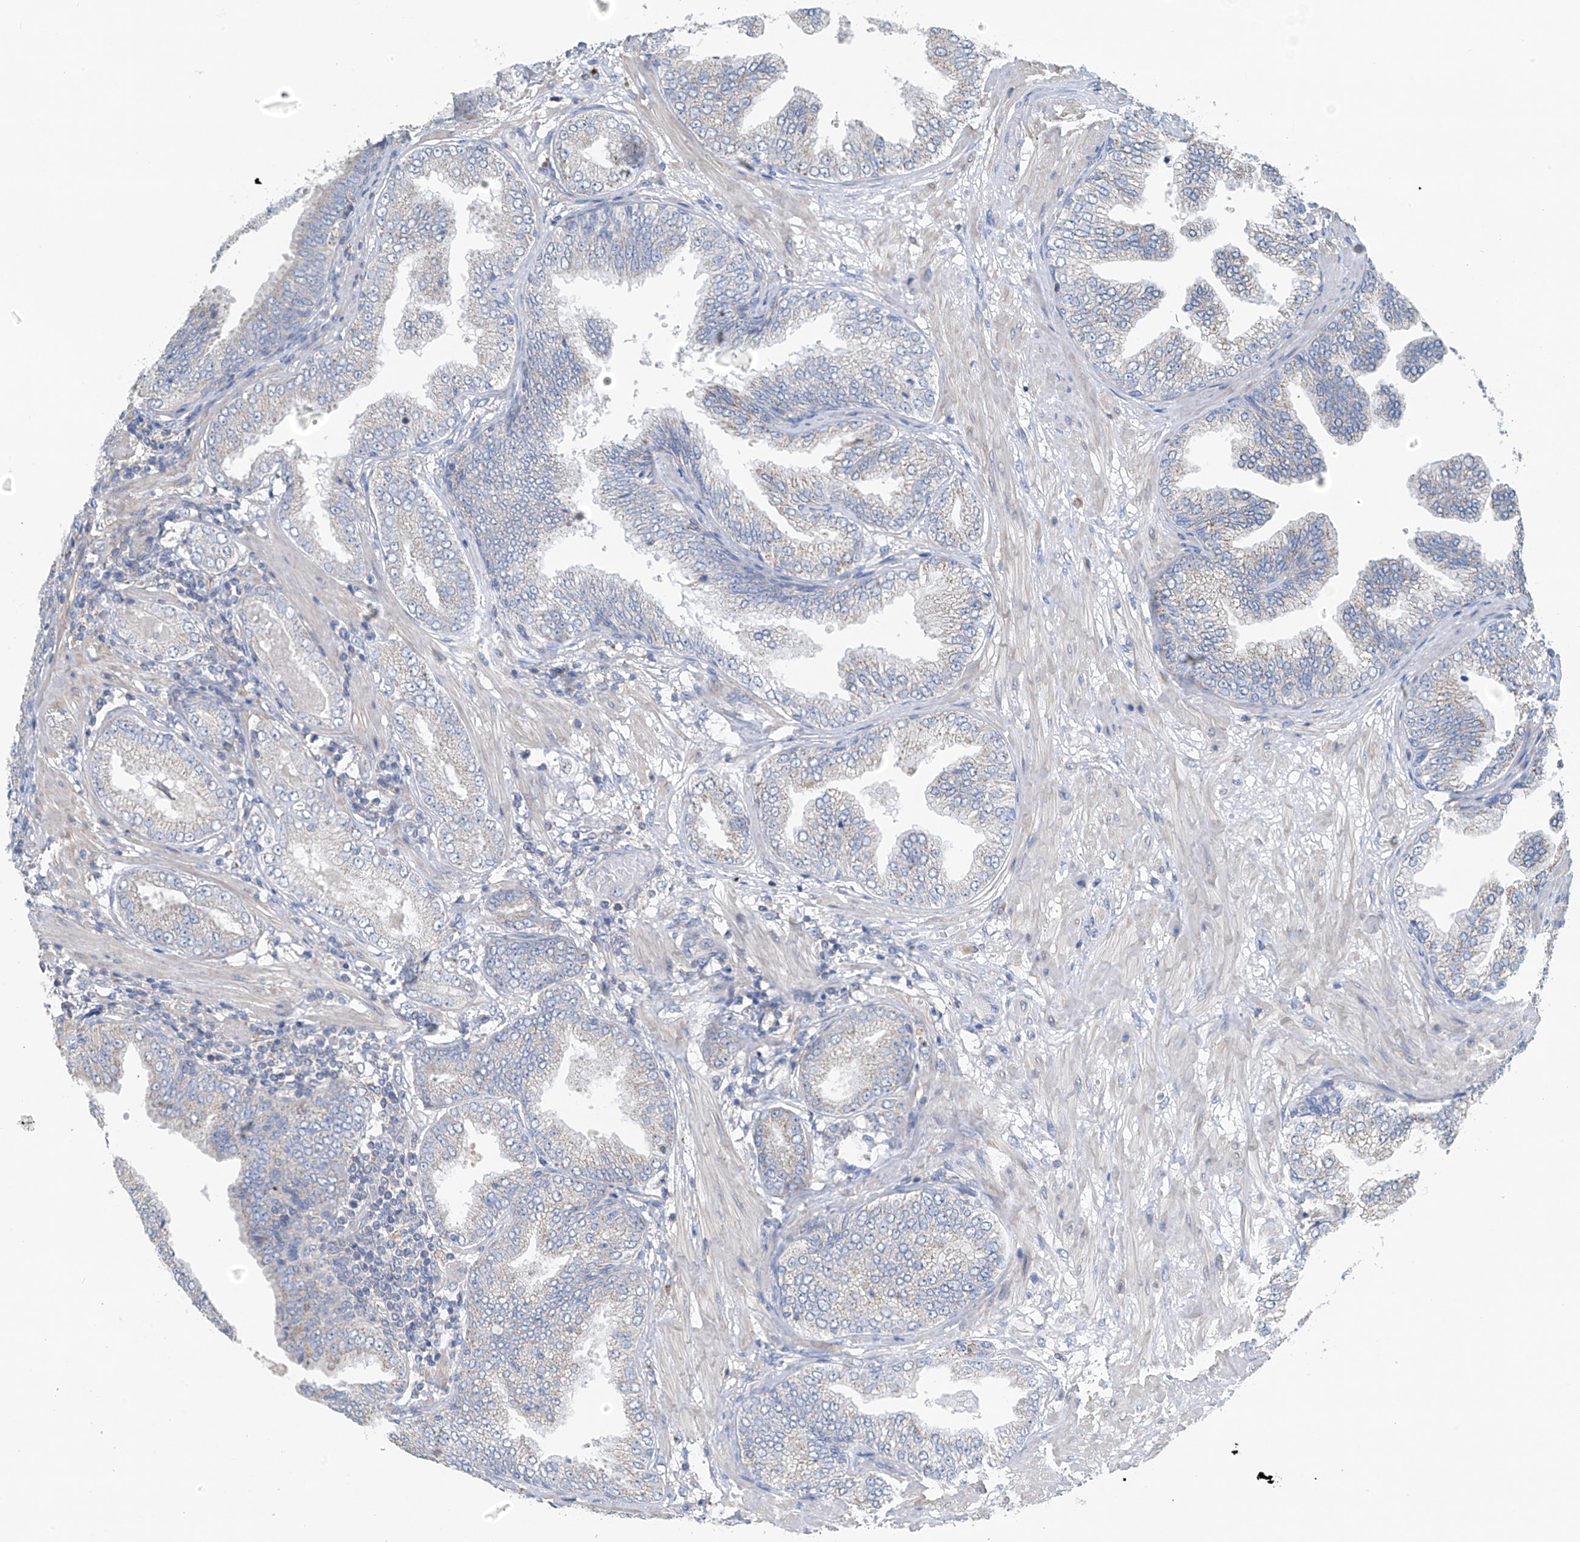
{"staining": {"intensity": "negative", "quantity": "none", "location": "none"}, "tissue": "prostate cancer", "cell_type": "Tumor cells", "image_type": "cancer", "snomed": [{"axis": "morphology", "description": "Adenocarcinoma, Low grade"}, {"axis": "topography", "description": "Prostate"}], "caption": "Immunohistochemistry (IHC) of adenocarcinoma (low-grade) (prostate) demonstrates no positivity in tumor cells. (Stains: DAB immunohistochemistry (IHC) with hematoxylin counter stain, Microscopy: brightfield microscopy at high magnification).", "gene": "SYN3", "patient": {"sex": "male", "age": 63}}